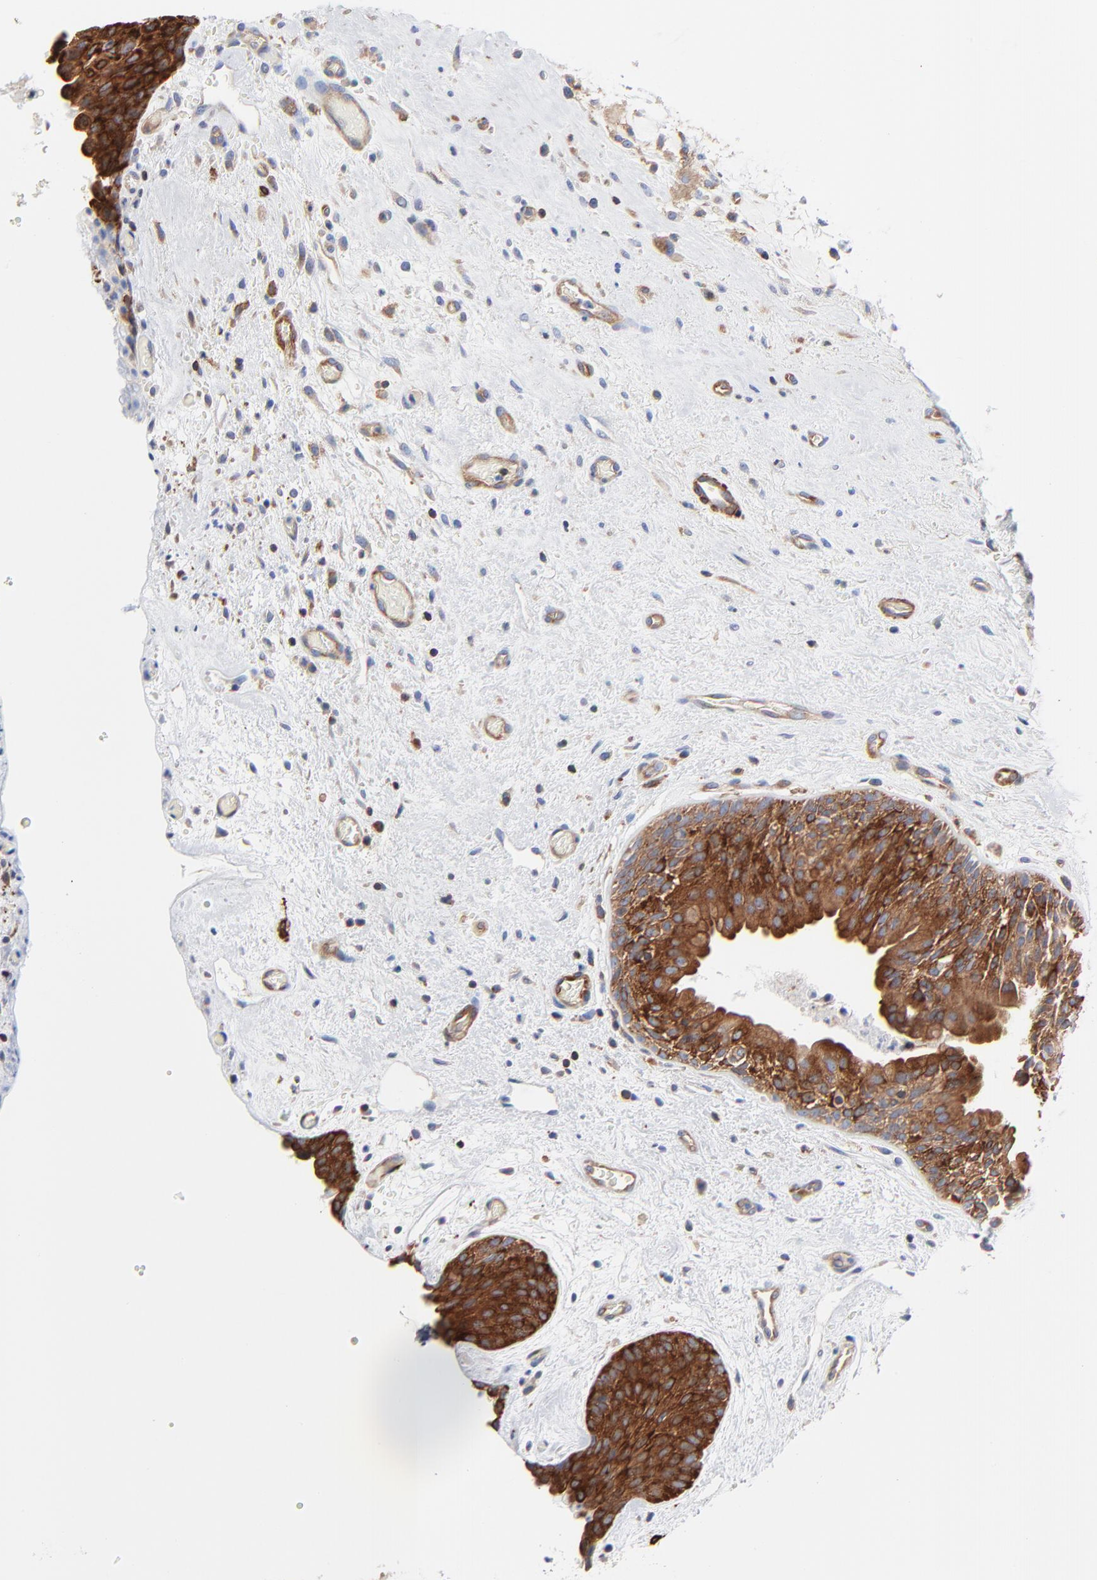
{"staining": {"intensity": "strong", "quantity": ">75%", "location": "cytoplasmic/membranous"}, "tissue": "urinary bladder", "cell_type": "Urothelial cells", "image_type": "normal", "snomed": [{"axis": "morphology", "description": "Normal tissue, NOS"}, {"axis": "topography", "description": "Urinary bladder"}], "caption": "DAB immunohistochemical staining of unremarkable urinary bladder demonstrates strong cytoplasmic/membranous protein staining in approximately >75% of urothelial cells.", "gene": "CD2AP", "patient": {"sex": "male", "age": 48}}